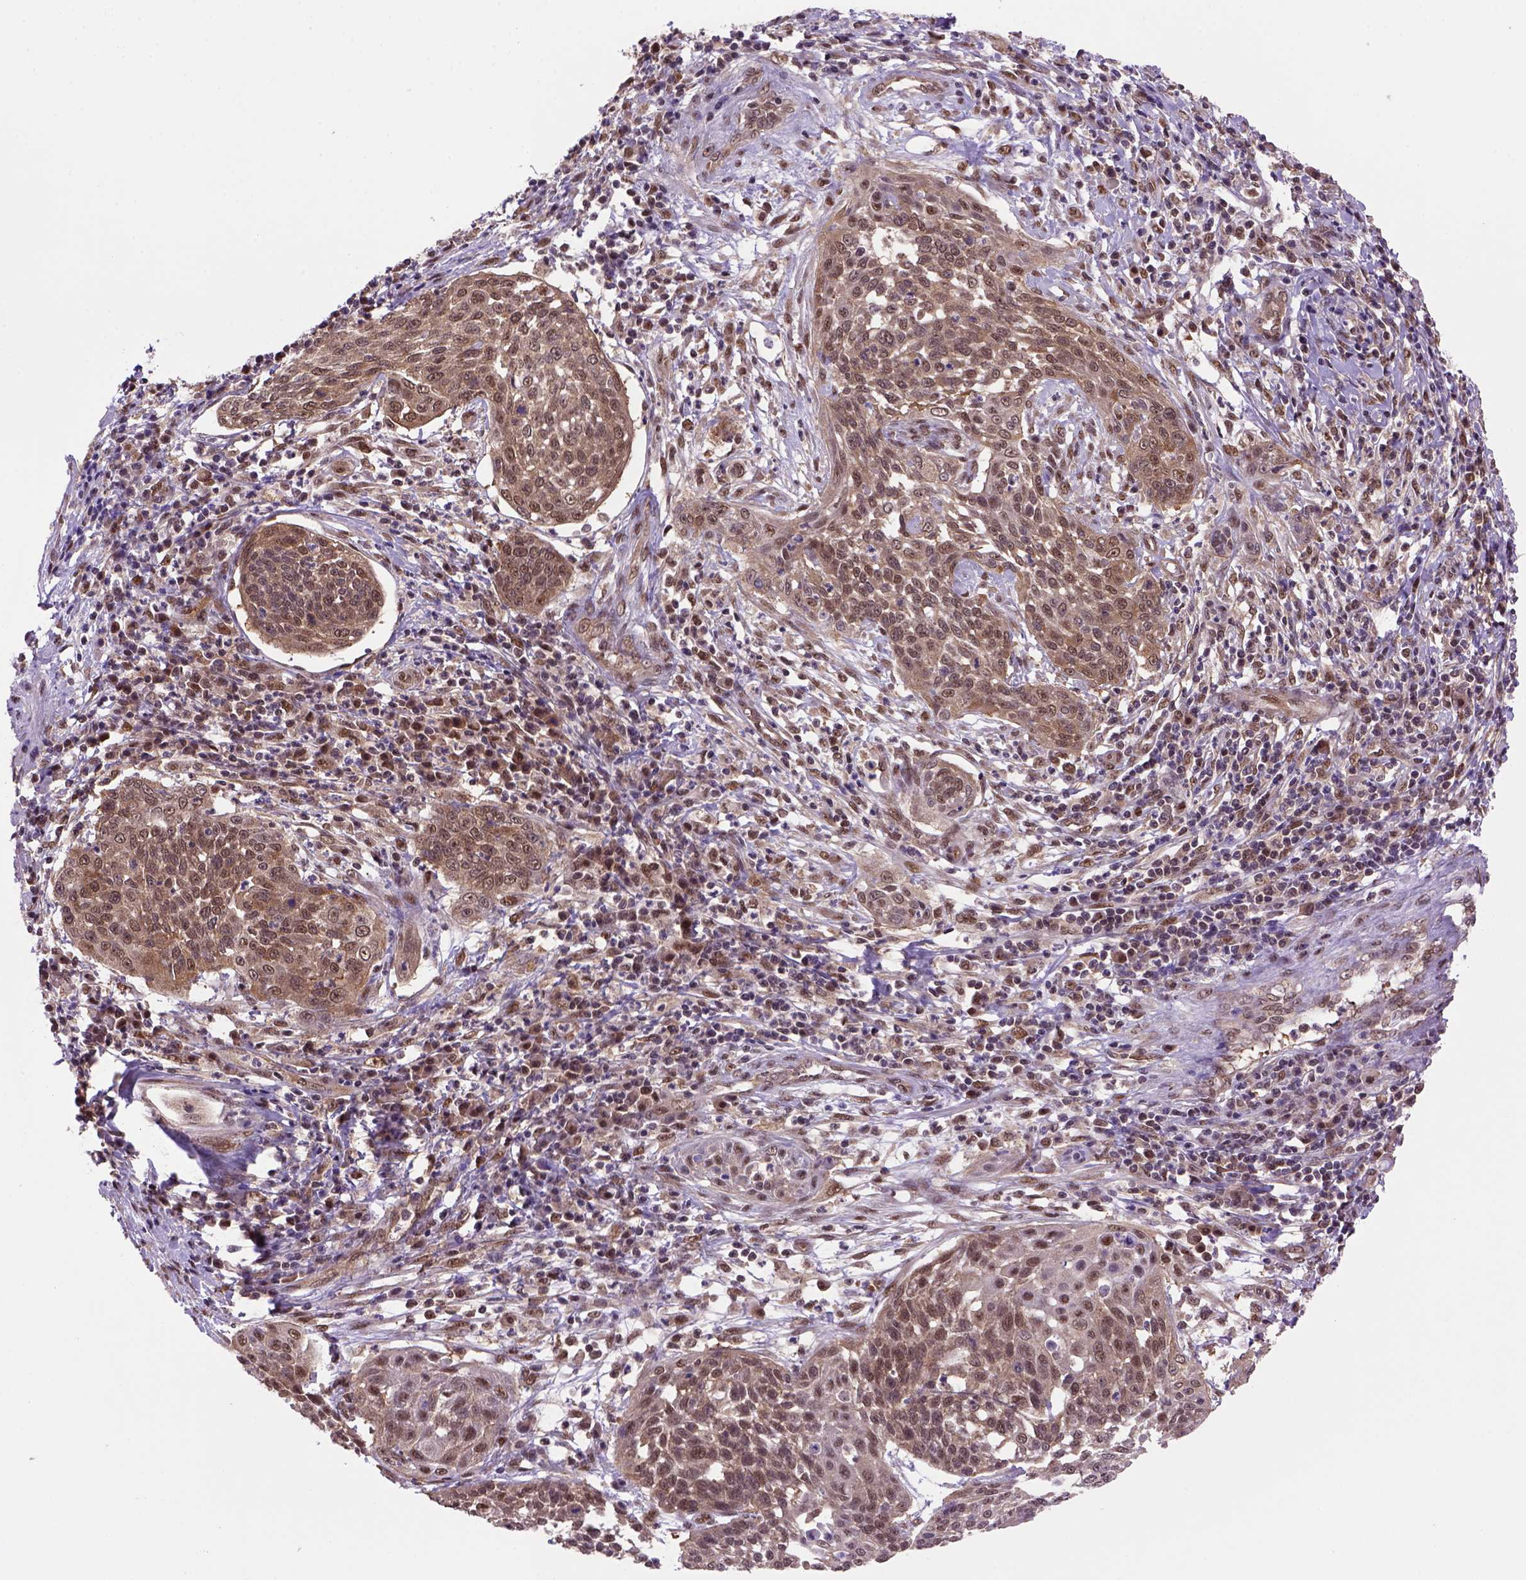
{"staining": {"intensity": "moderate", "quantity": ">75%", "location": "cytoplasmic/membranous,nuclear"}, "tissue": "cervical cancer", "cell_type": "Tumor cells", "image_type": "cancer", "snomed": [{"axis": "morphology", "description": "Squamous cell carcinoma, NOS"}, {"axis": "topography", "description": "Cervix"}], "caption": "Immunohistochemistry (IHC) photomicrograph of cervical squamous cell carcinoma stained for a protein (brown), which demonstrates medium levels of moderate cytoplasmic/membranous and nuclear positivity in approximately >75% of tumor cells.", "gene": "PSMC2", "patient": {"sex": "female", "age": 34}}